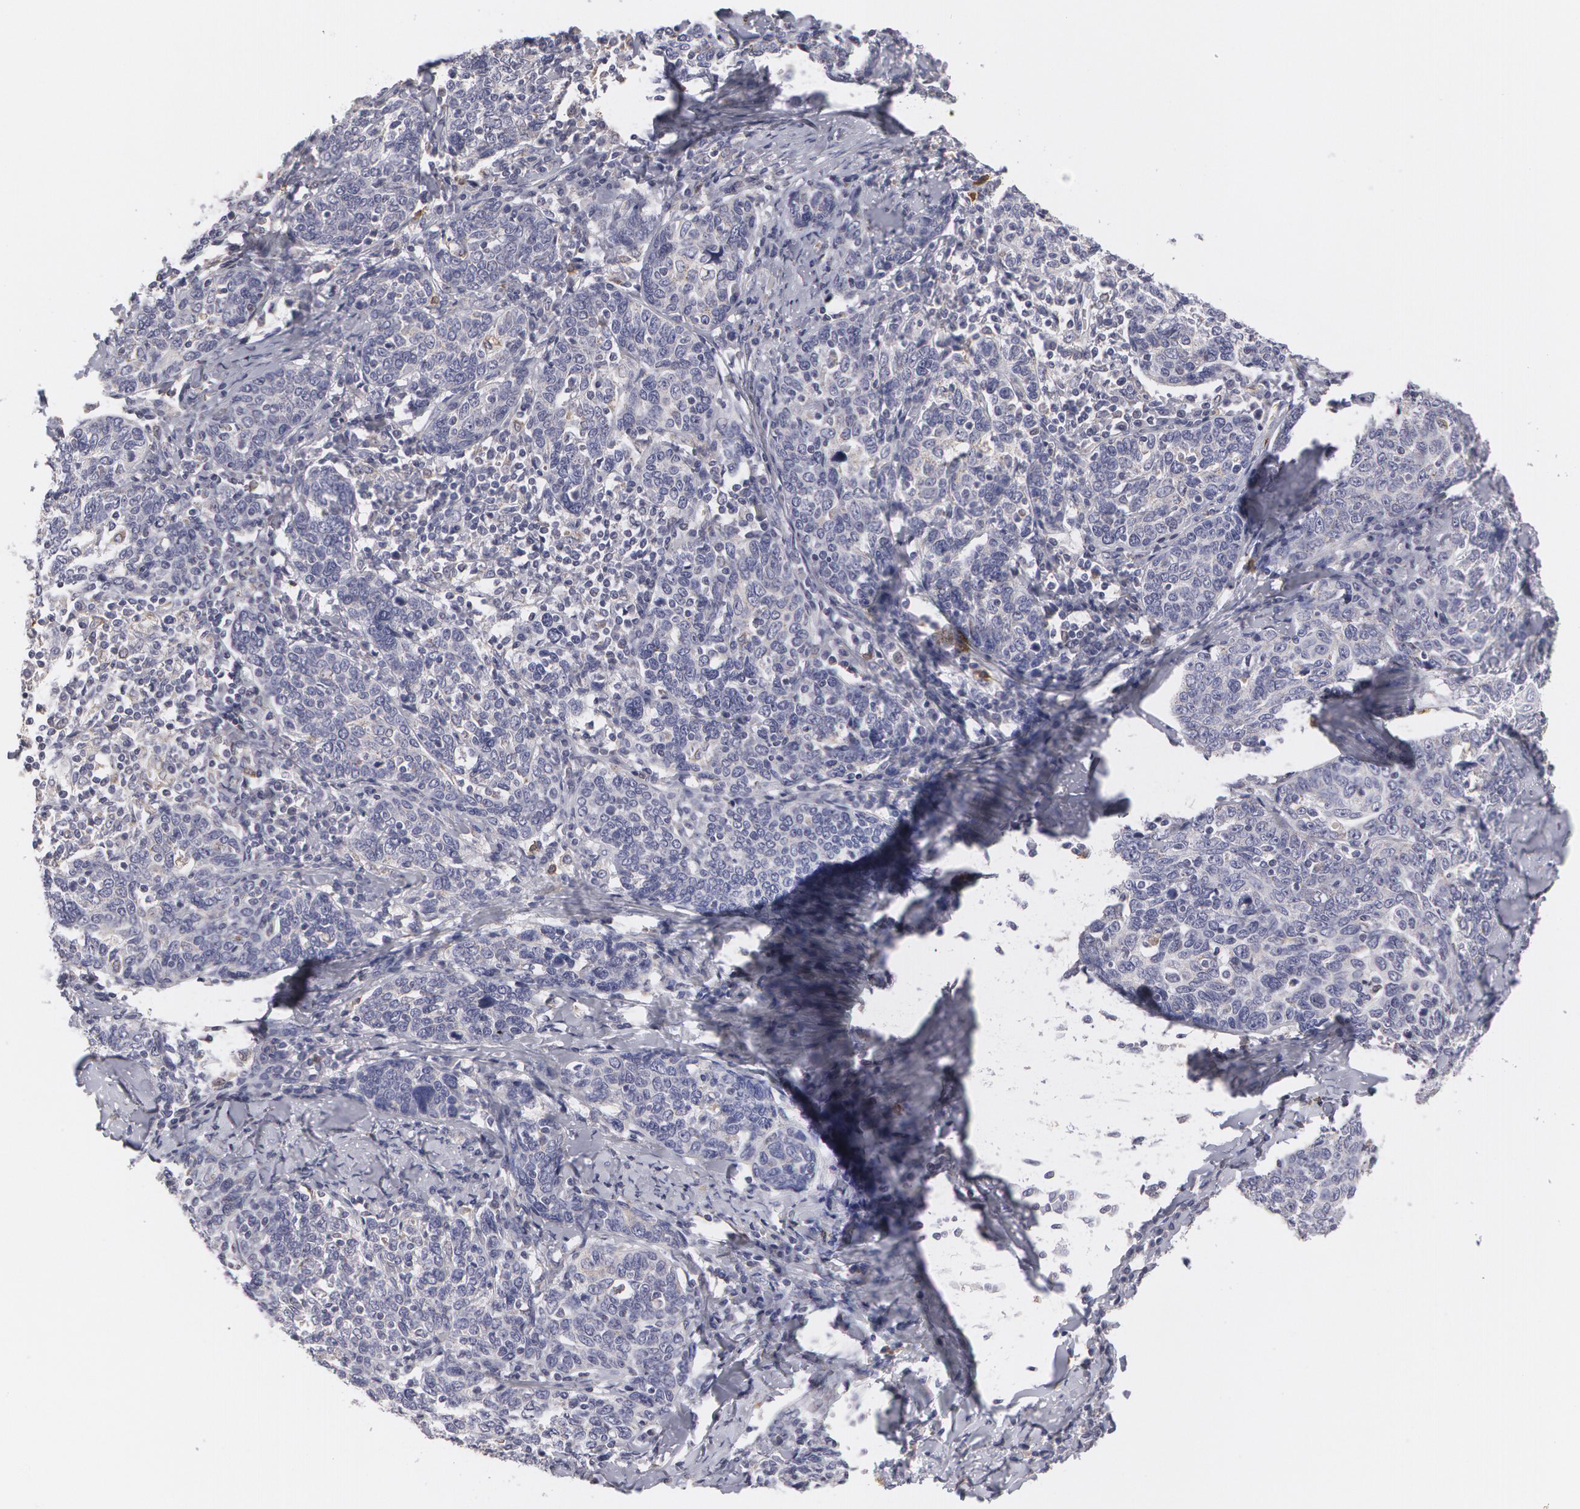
{"staining": {"intensity": "weak", "quantity": "<25%", "location": "cytoplasmic/membranous"}, "tissue": "cervical cancer", "cell_type": "Tumor cells", "image_type": "cancer", "snomed": [{"axis": "morphology", "description": "Squamous cell carcinoma, NOS"}, {"axis": "topography", "description": "Cervix"}], "caption": "Immunohistochemical staining of human cervical cancer (squamous cell carcinoma) exhibits no significant staining in tumor cells.", "gene": "CAT", "patient": {"sex": "female", "age": 41}}